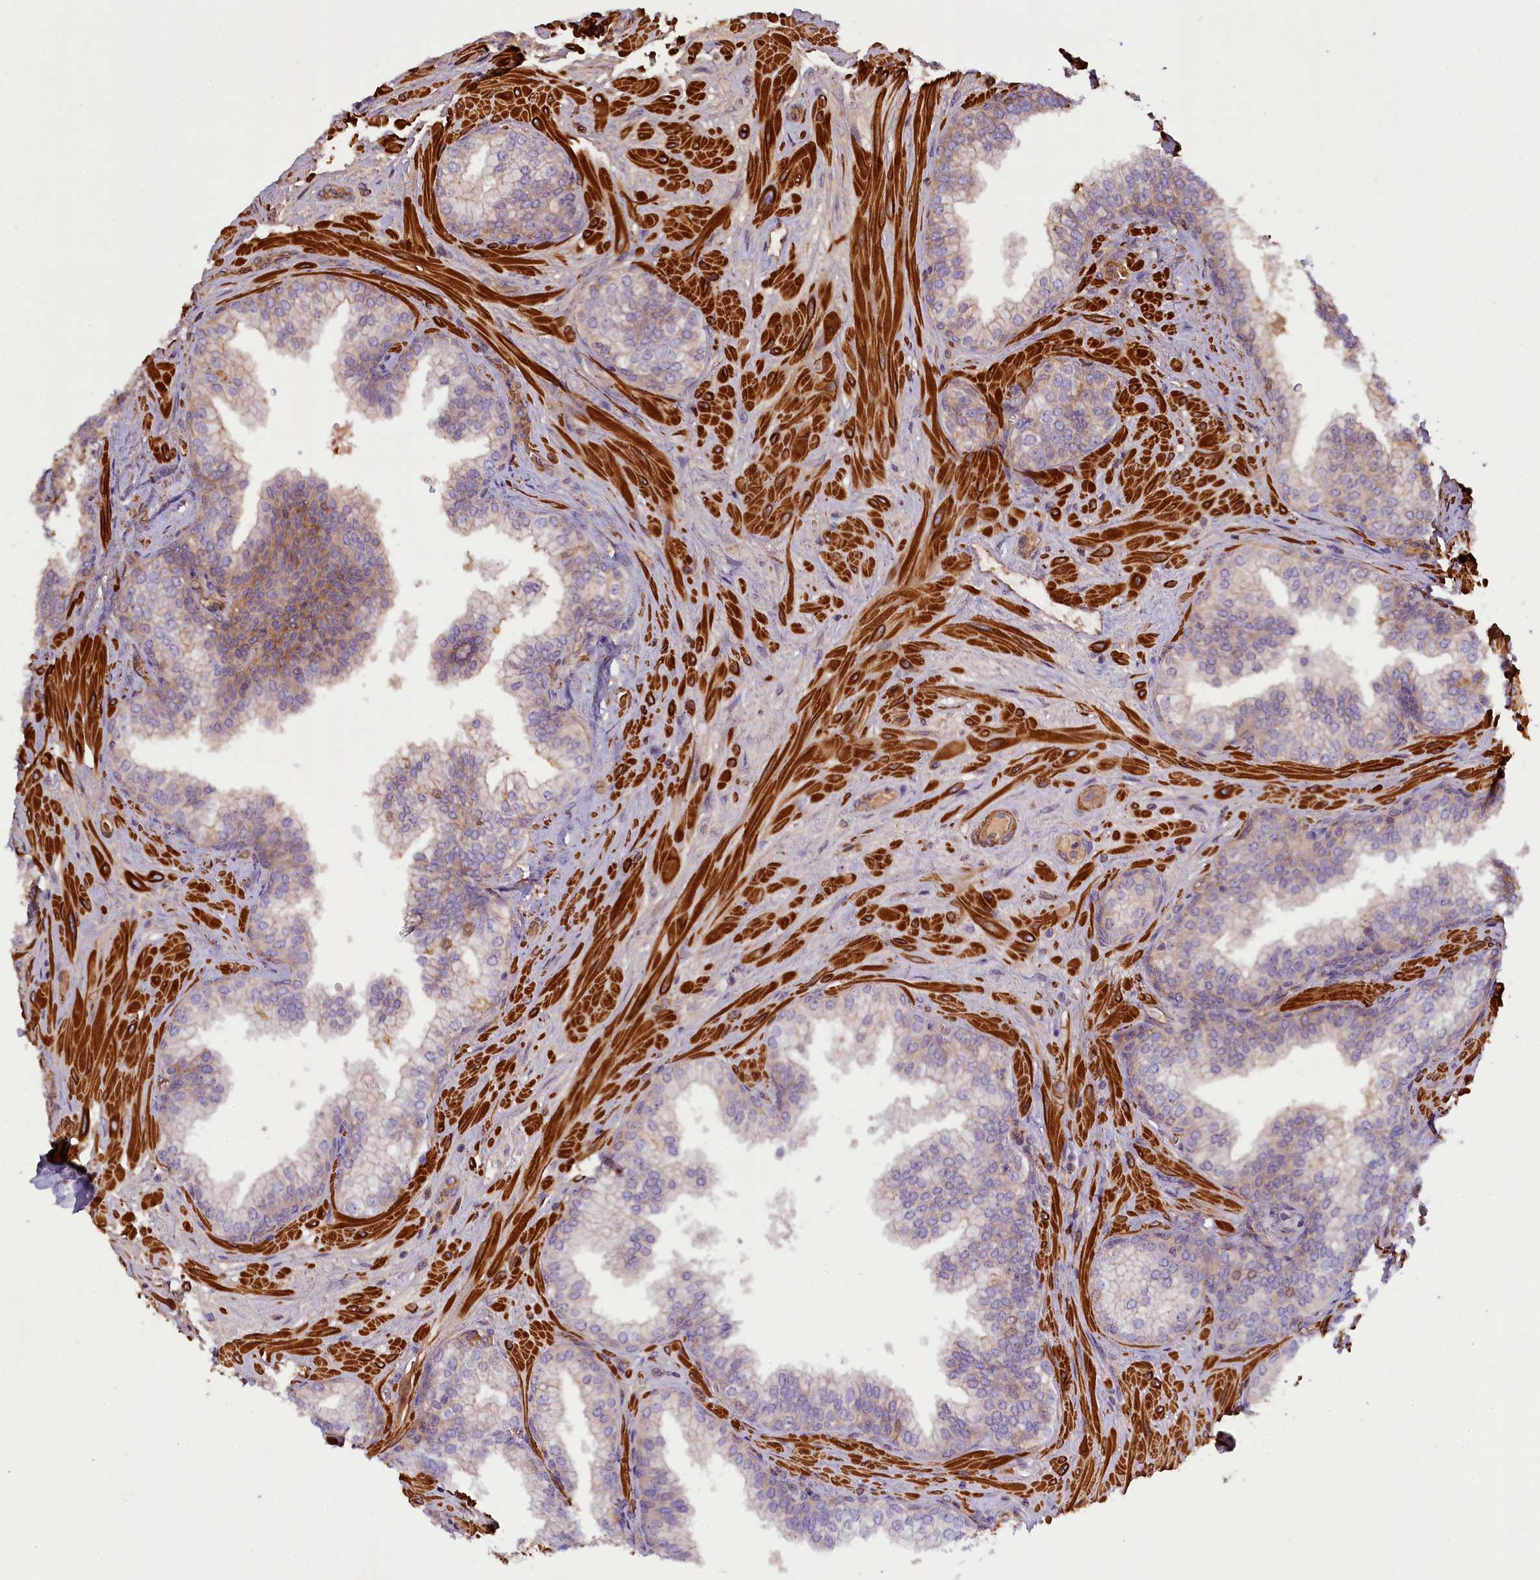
{"staining": {"intensity": "weak", "quantity": "<25%", "location": "cytoplasmic/membranous"}, "tissue": "prostate", "cell_type": "Glandular cells", "image_type": "normal", "snomed": [{"axis": "morphology", "description": "Normal tissue, NOS"}, {"axis": "topography", "description": "Prostate"}], "caption": "Image shows no protein positivity in glandular cells of benign prostate.", "gene": "FUZ", "patient": {"sex": "male", "age": 60}}